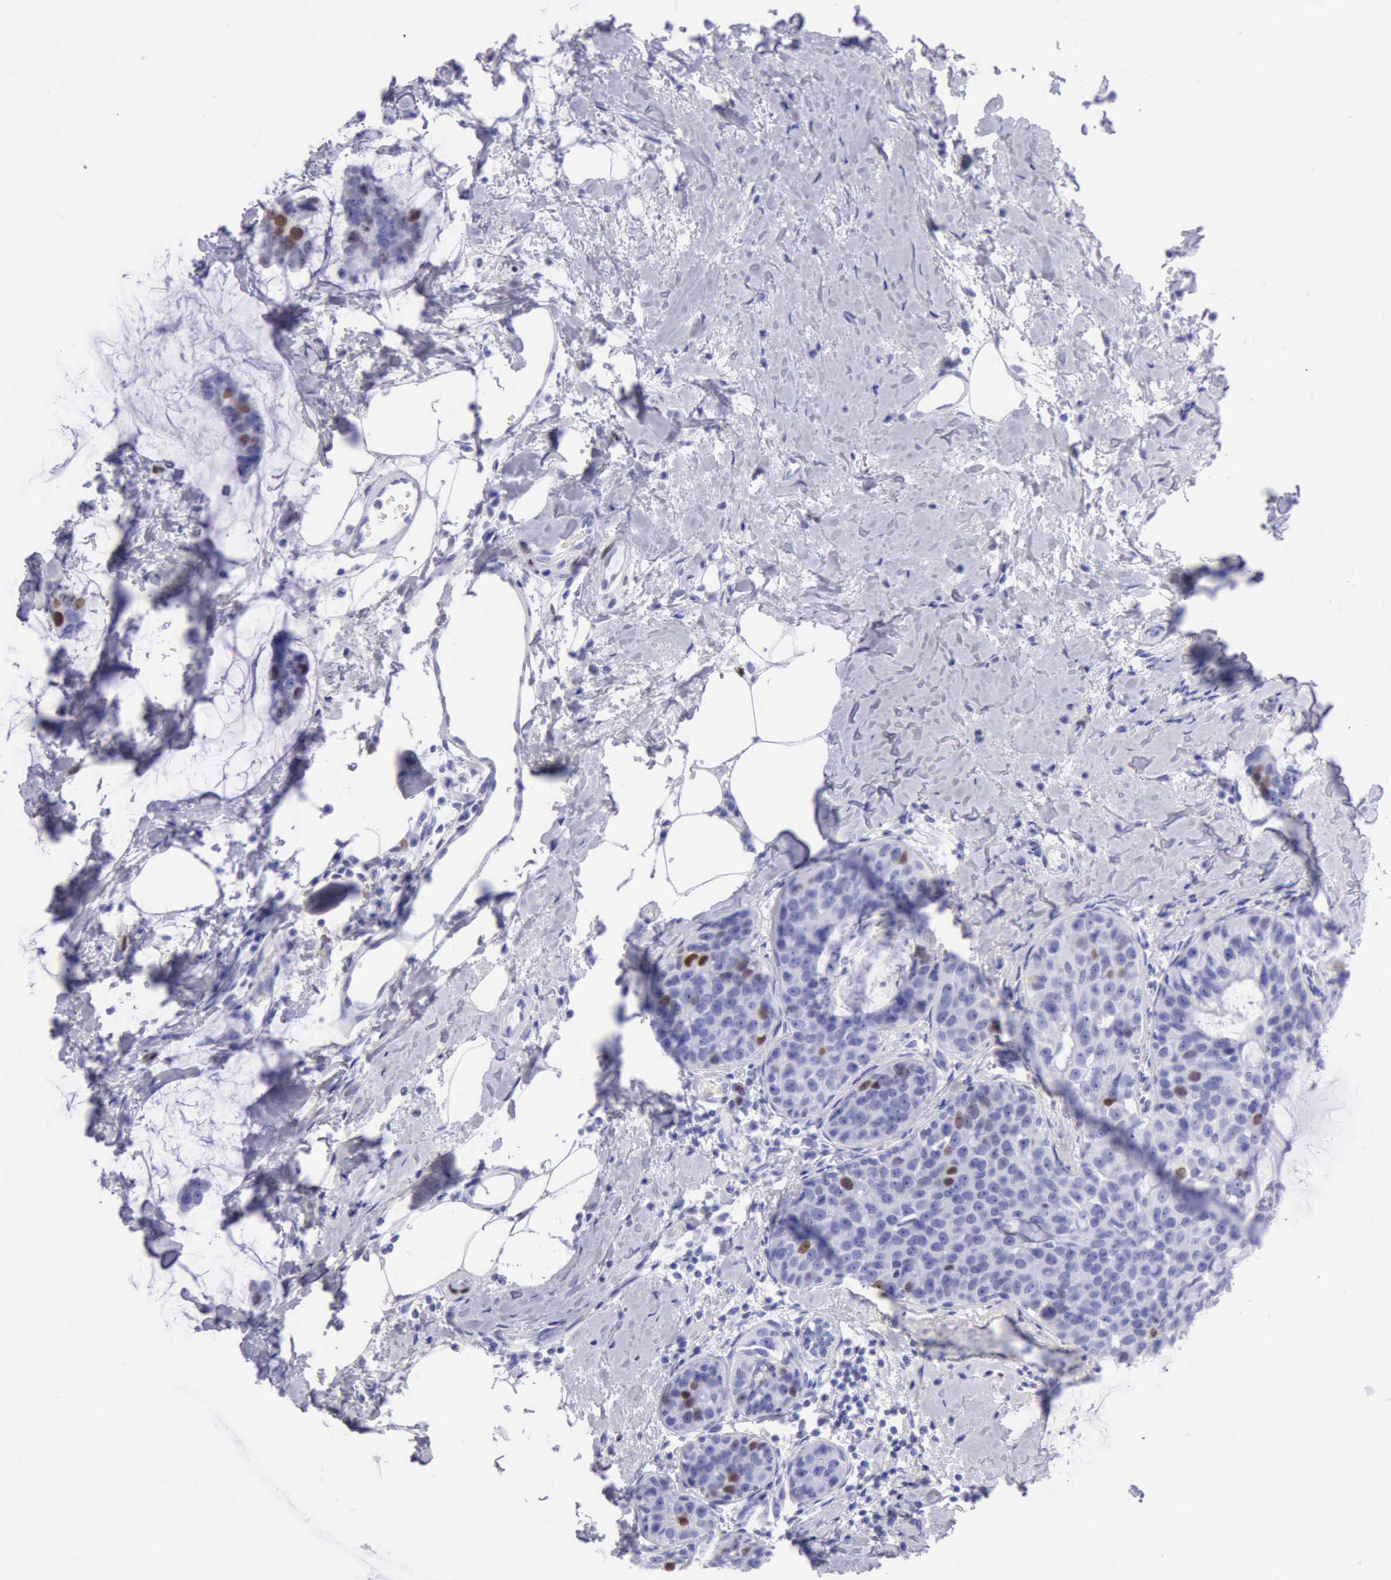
{"staining": {"intensity": "moderate", "quantity": "<25%", "location": "nuclear"}, "tissue": "breast cancer", "cell_type": "Tumor cells", "image_type": "cancer", "snomed": [{"axis": "morphology", "description": "Normal tissue, NOS"}, {"axis": "morphology", "description": "Duct carcinoma"}, {"axis": "topography", "description": "Breast"}], "caption": "Tumor cells exhibit low levels of moderate nuclear positivity in approximately <25% of cells in human breast intraductal carcinoma.", "gene": "MCM2", "patient": {"sex": "female", "age": 50}}